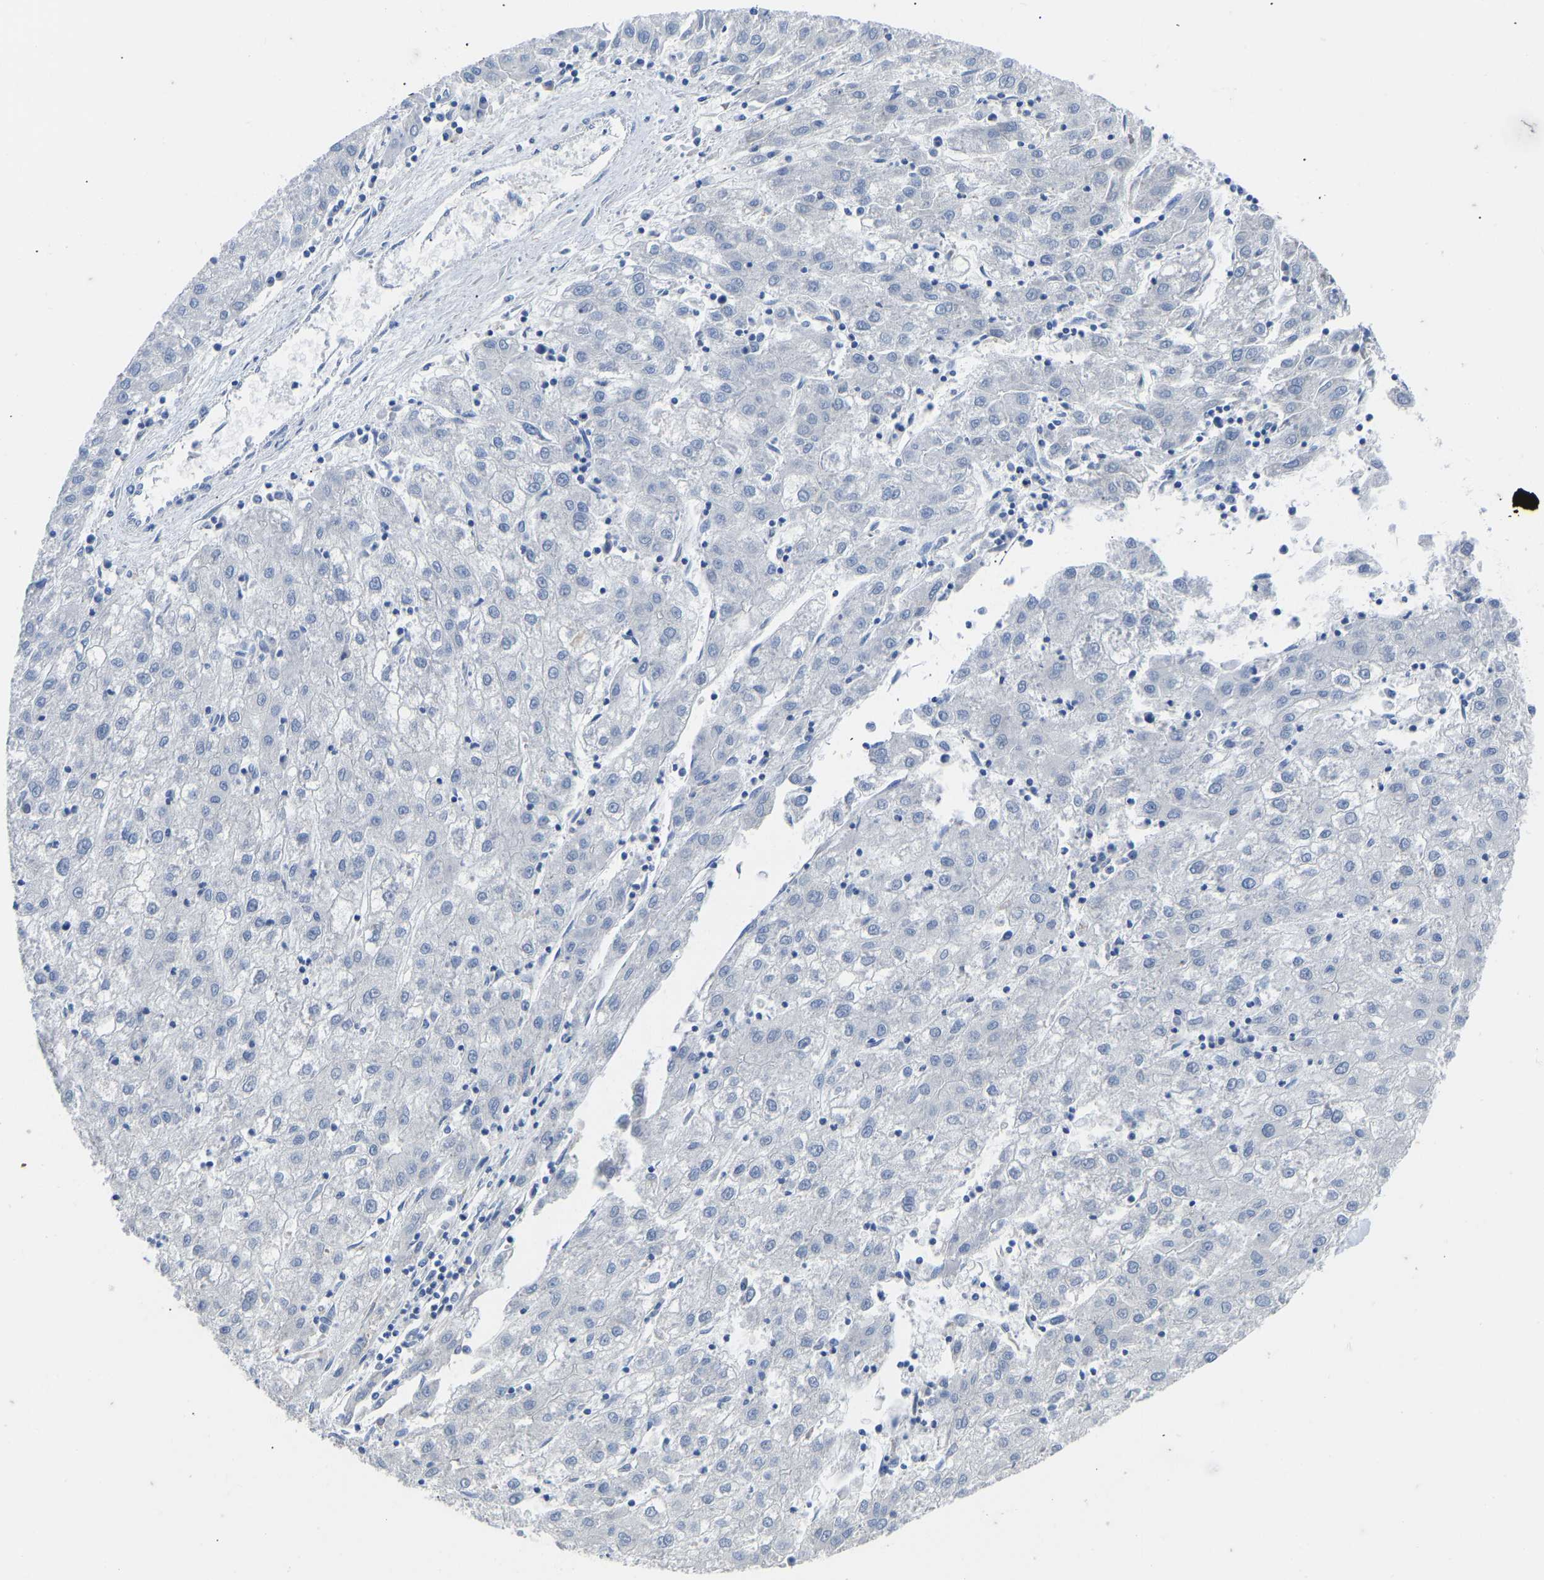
{"staining": {"intensity": "negative", "quantity": "none", "location": "none"}, "tissue": "liver cancer", "cell_type": "Tumor cells", "image_type": "cancer", "snomed": [{"axis": "morphology", "description": "Carcinoma, Hepatocellular, NOS"}, {"axis": "topography", "description": "Liver"}], "caption": "There is no significant positivity in tumor cells of hepatocellular carcinoma (liver).", "gene": "OLIG2", "patient": {"sex": "male", "age": 72}}